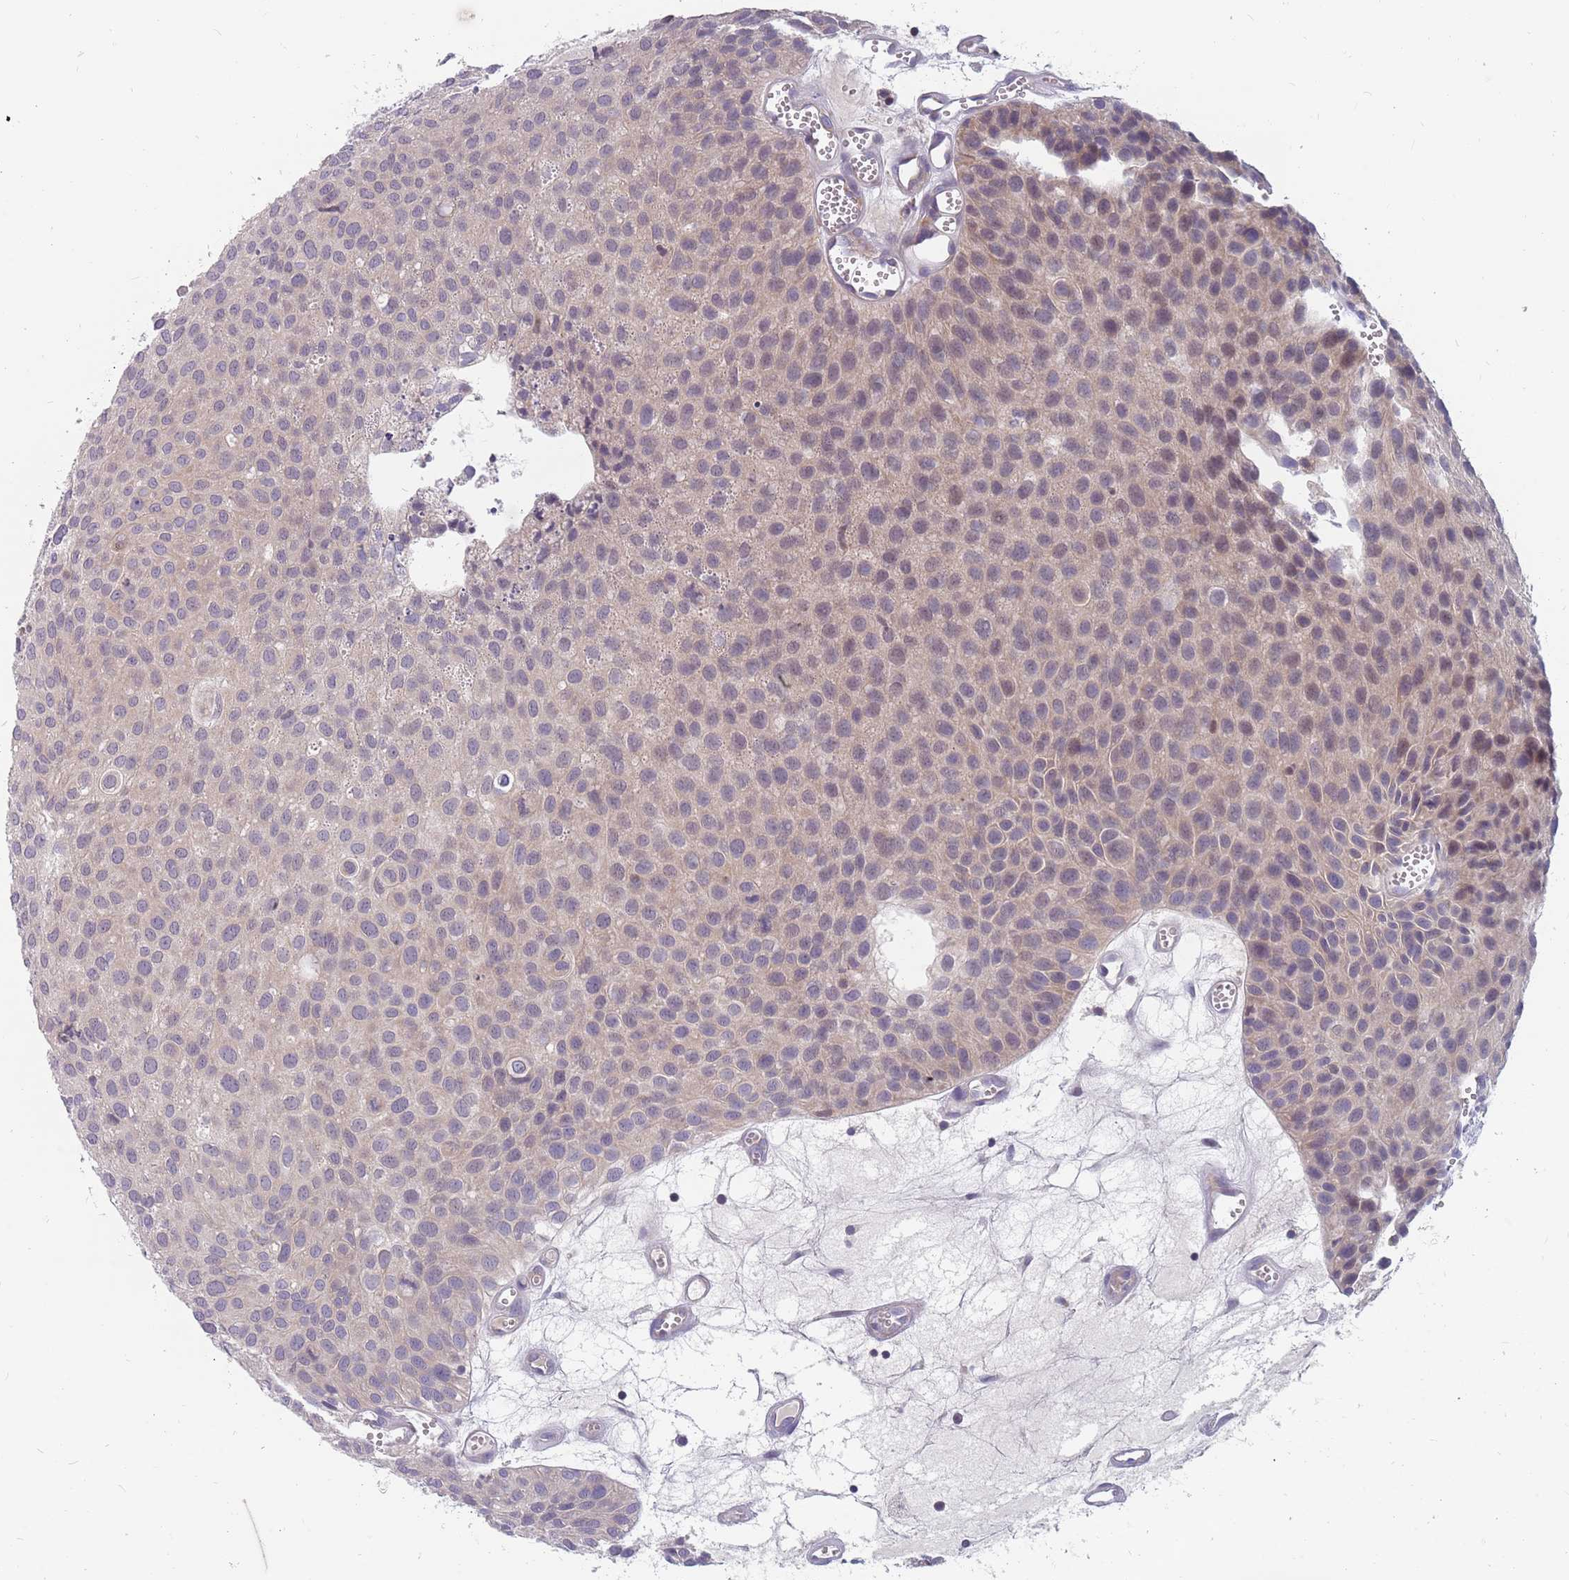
{"staining": {"intensity": "weak", "quantity": "<25%", "location": "cytoplasmic/membranous"}, "tissue": "urothelial cancer", "cell_type": "Tumor cells", "image_type": "cancer", "snomed": [{"axis": "morphology", "description": "Urothelial carcinoma, Low grade"}, {"axis": "topography", "description": "Urinary bladder"}], "caption": "A histopathology image of low-grade urothelial carcinoma stained for a protein reveals no brown staining in tumor cells. (IHC, brightfield microscopy, high magnification).", "gene": "CMTR2", "patient": {"sex": "male", "age": 88}}